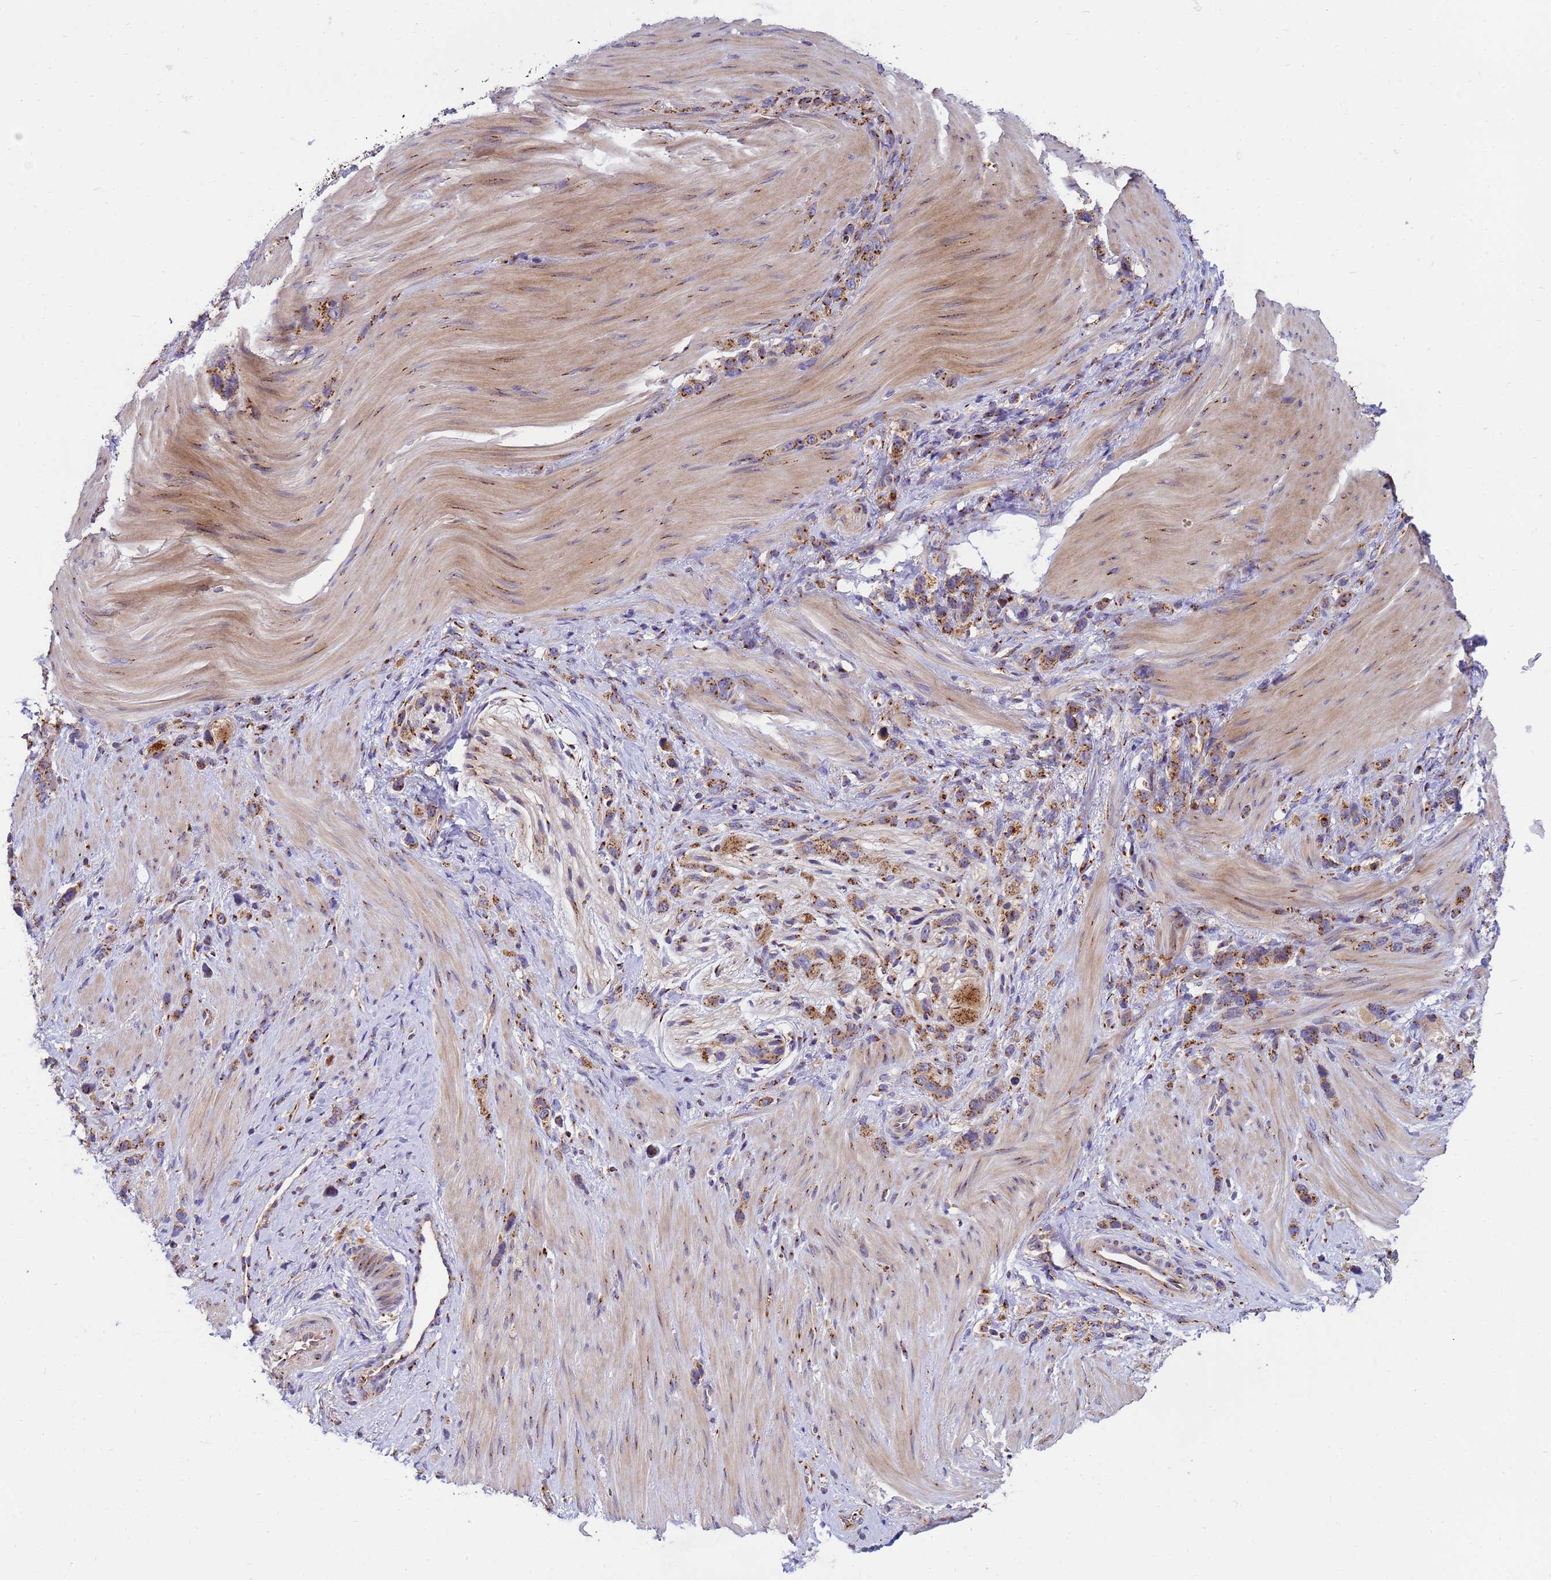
{"staining": {"intensity": "moderate", "quantity": ">75%", "location": "cytoplasmic/membranous"}, "tissue": "stomach cancer", "cell_type": "Tumor cells", "image_type": "cancer", "snomed": [{"axis": "morphology", "description": "Adenocarcinoma, NOS"}, {"axis": "topography", "description": "Stomach"}], "caption": "The histopathology image exhibits a brown stain indicating the presence of a protein in the cytoplasmic/membranous of tumor cells in adenocarcinoma (stomach).", "gene": "HPS3", "patient": {"sex": "female", "age": 65}}